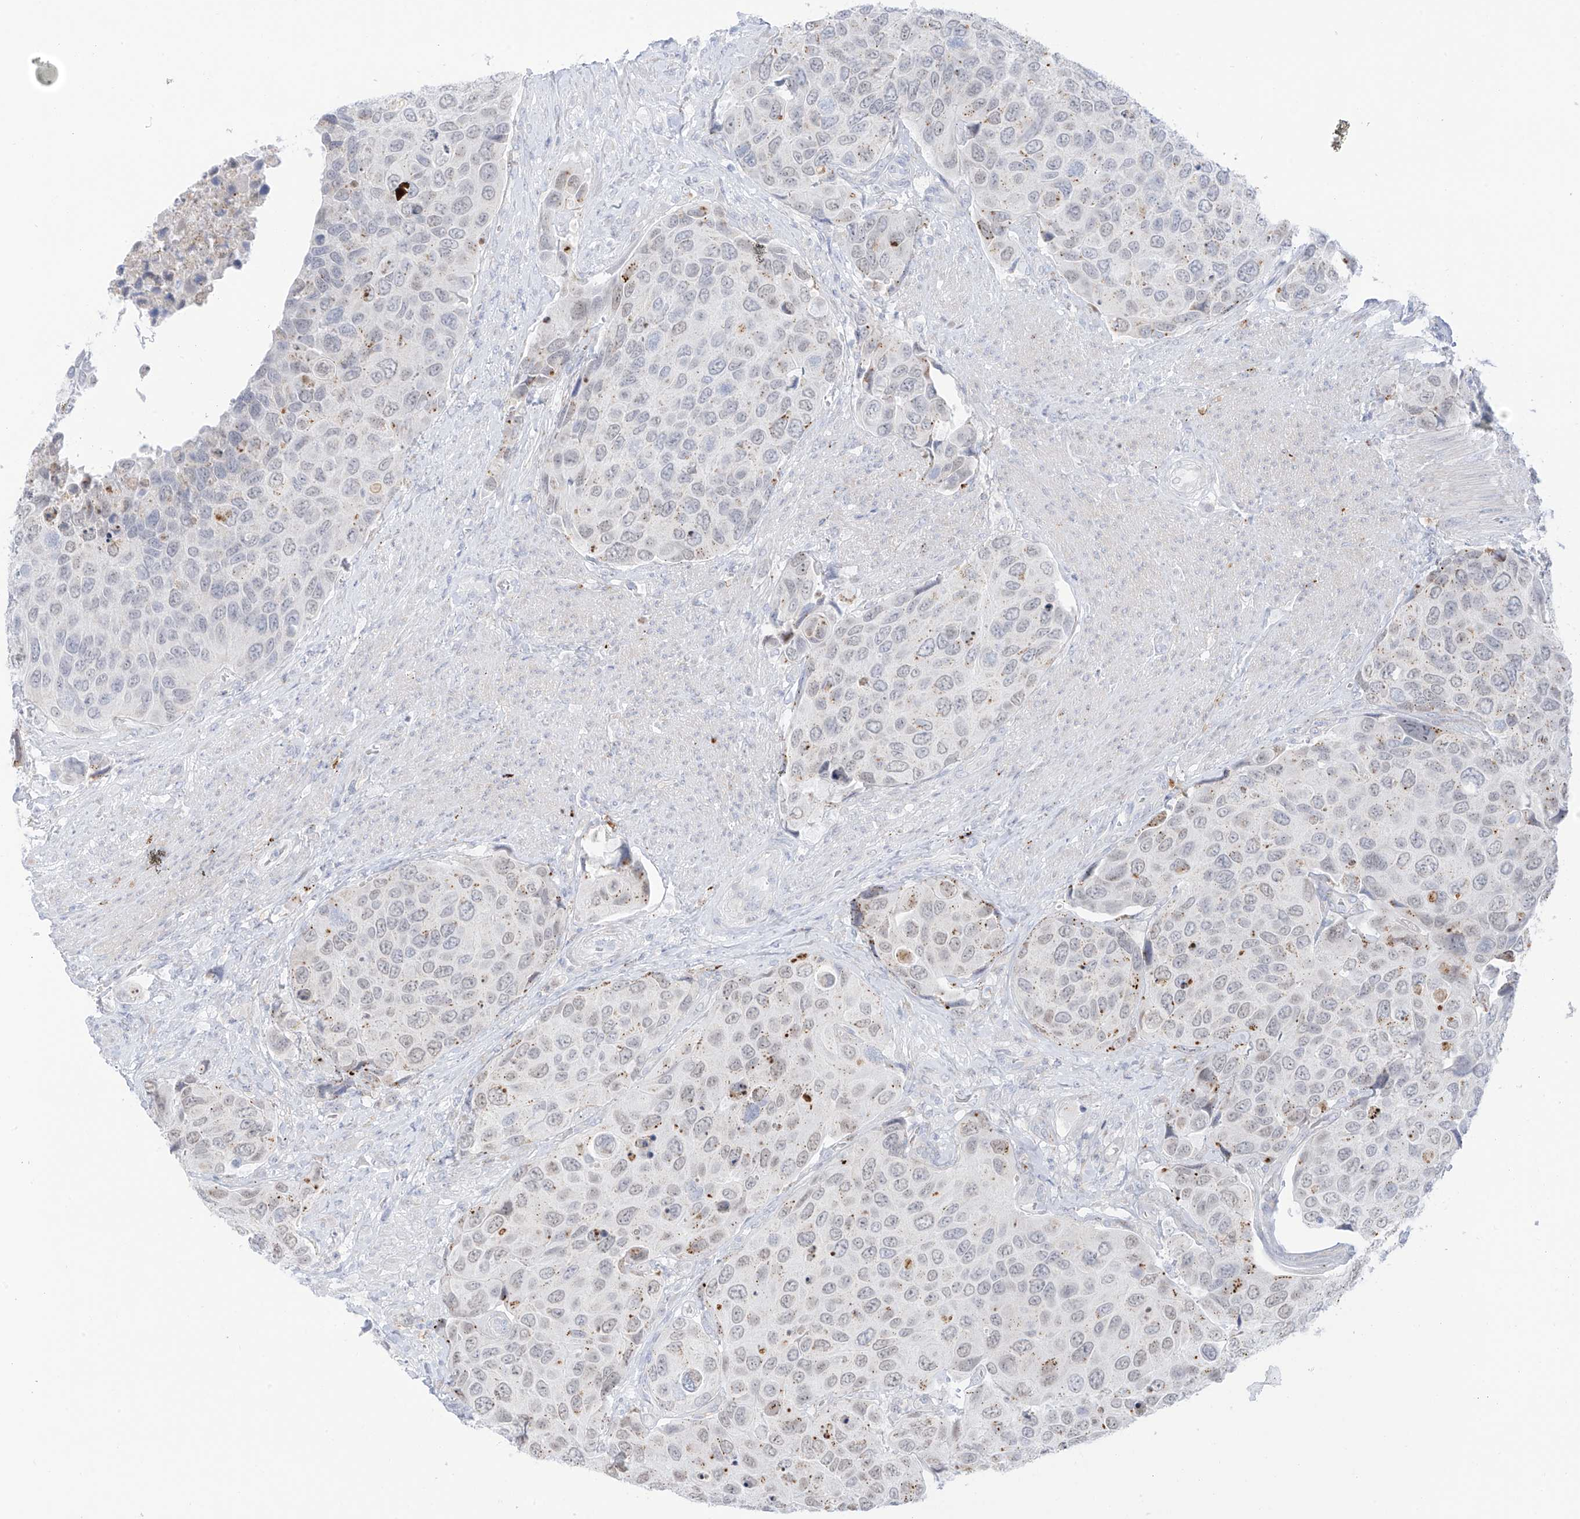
{"staining": {"intensity": "weak", "quantity": "<25%", "location": "nuclear"}, "tissue": "urothelial cancer", "cell_type": "Tumor cells", "image_type": "cancer", "snomed": [{"axis": "morphology", "description": "Urothelial carcinoma, High grade"}, {"axis": "topography", "description": "Urinary bladder"}], "caption": "This is an immunohistochemistry photomicrograph of human high-grade urothelial carcinoma. There is no staining in tumor cells.", "gene": "PSPH", "patient": {"sex": "male", "age": 74}}